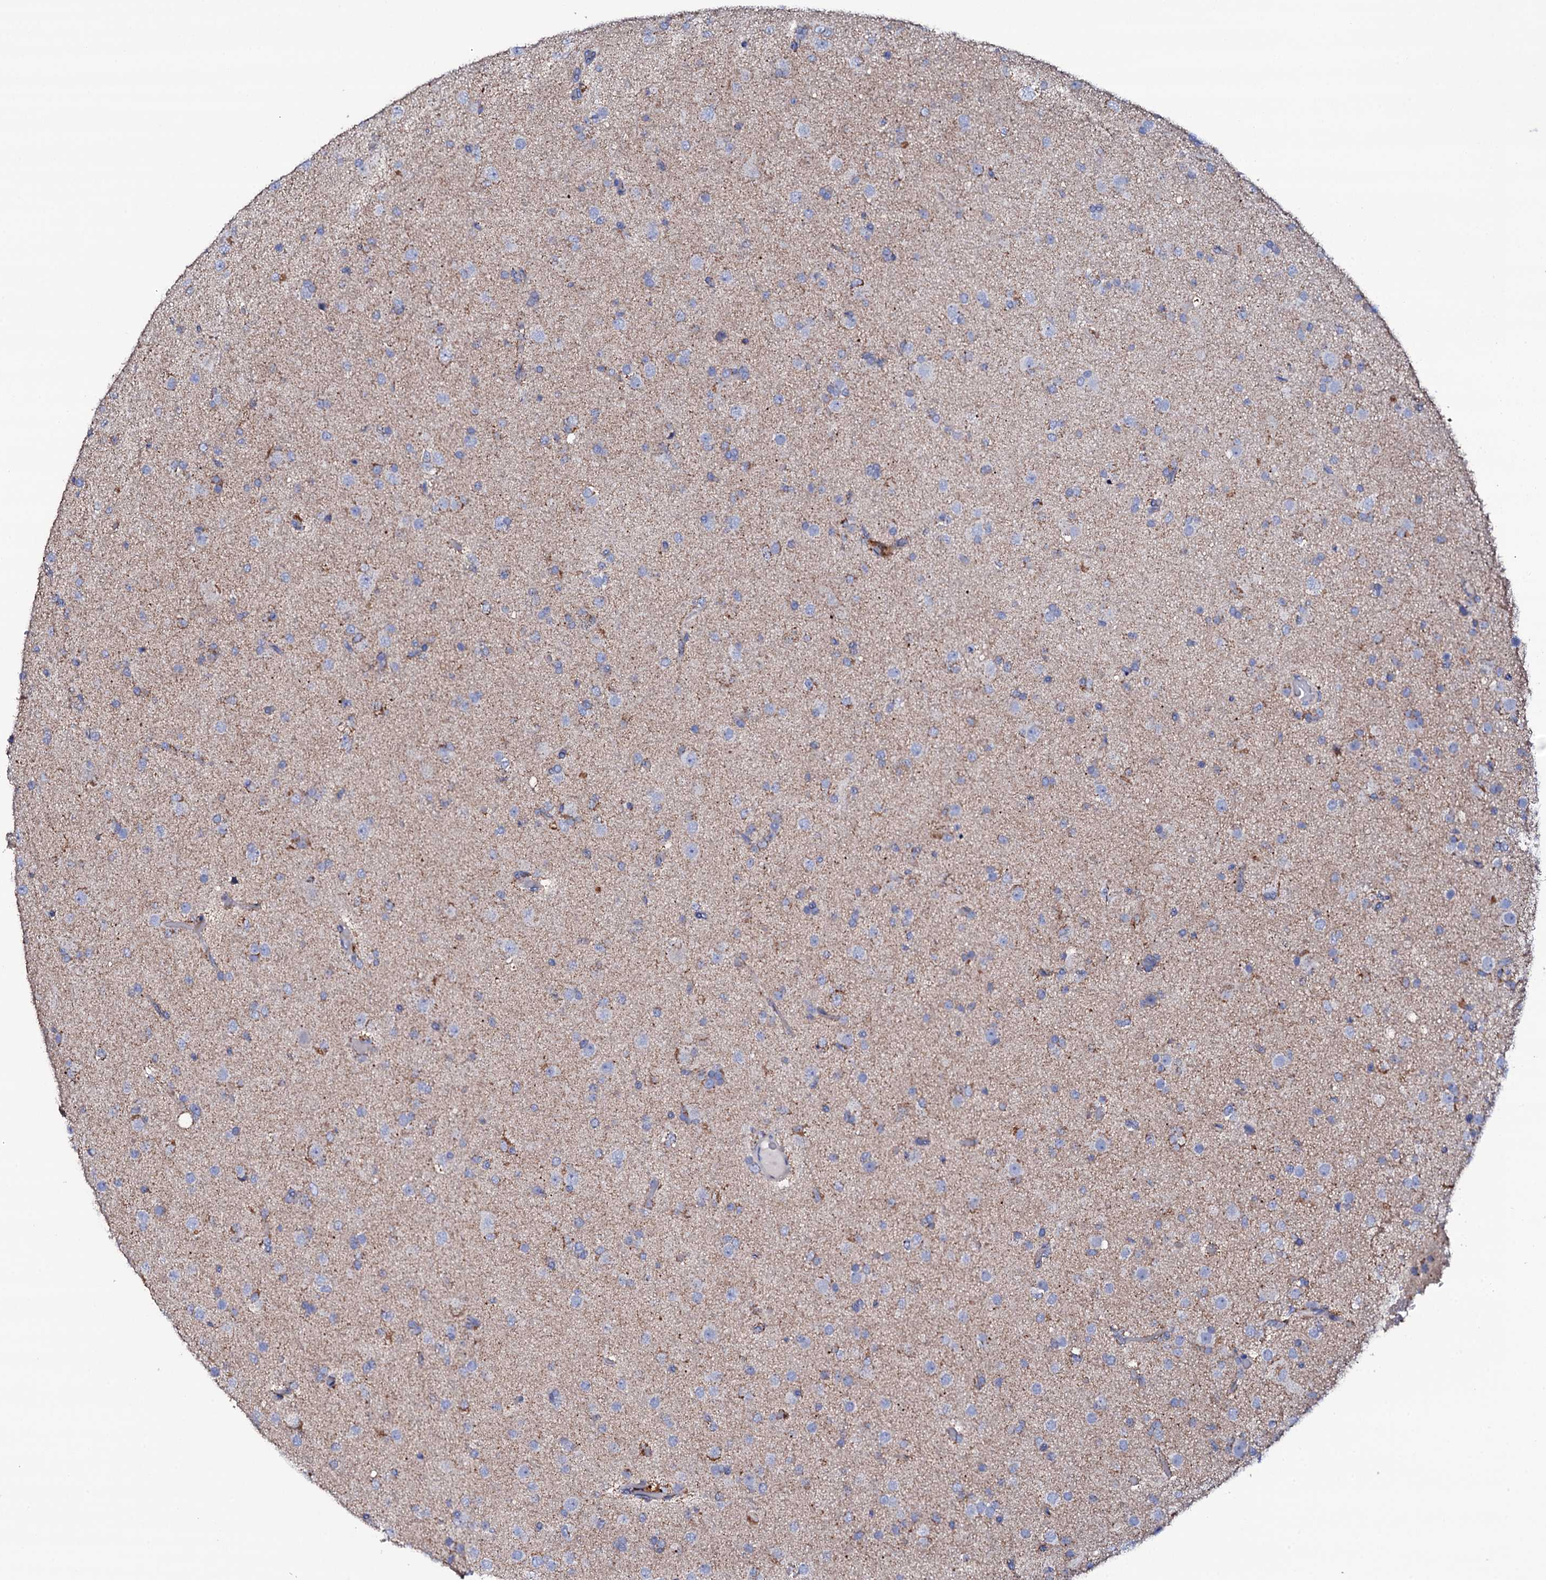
{"staining": {"intensity": "negative", "quantity": "none", "location": "none"}, "tissue": "glioma", "cell_type": "Tumor cells", "image_type": "cancer", "snomed": [{"axis": "morphology", "description": "Glioma, malignant, Low grade"}, {"axis": "topography", "description": "Brain"}], "caption": "Protein analysis of malignant glioma (low-grade) exhibits no significant expression in tumor cells.", "gene": "TCAF2", "patient": {"sex": "male", "age": 65}}